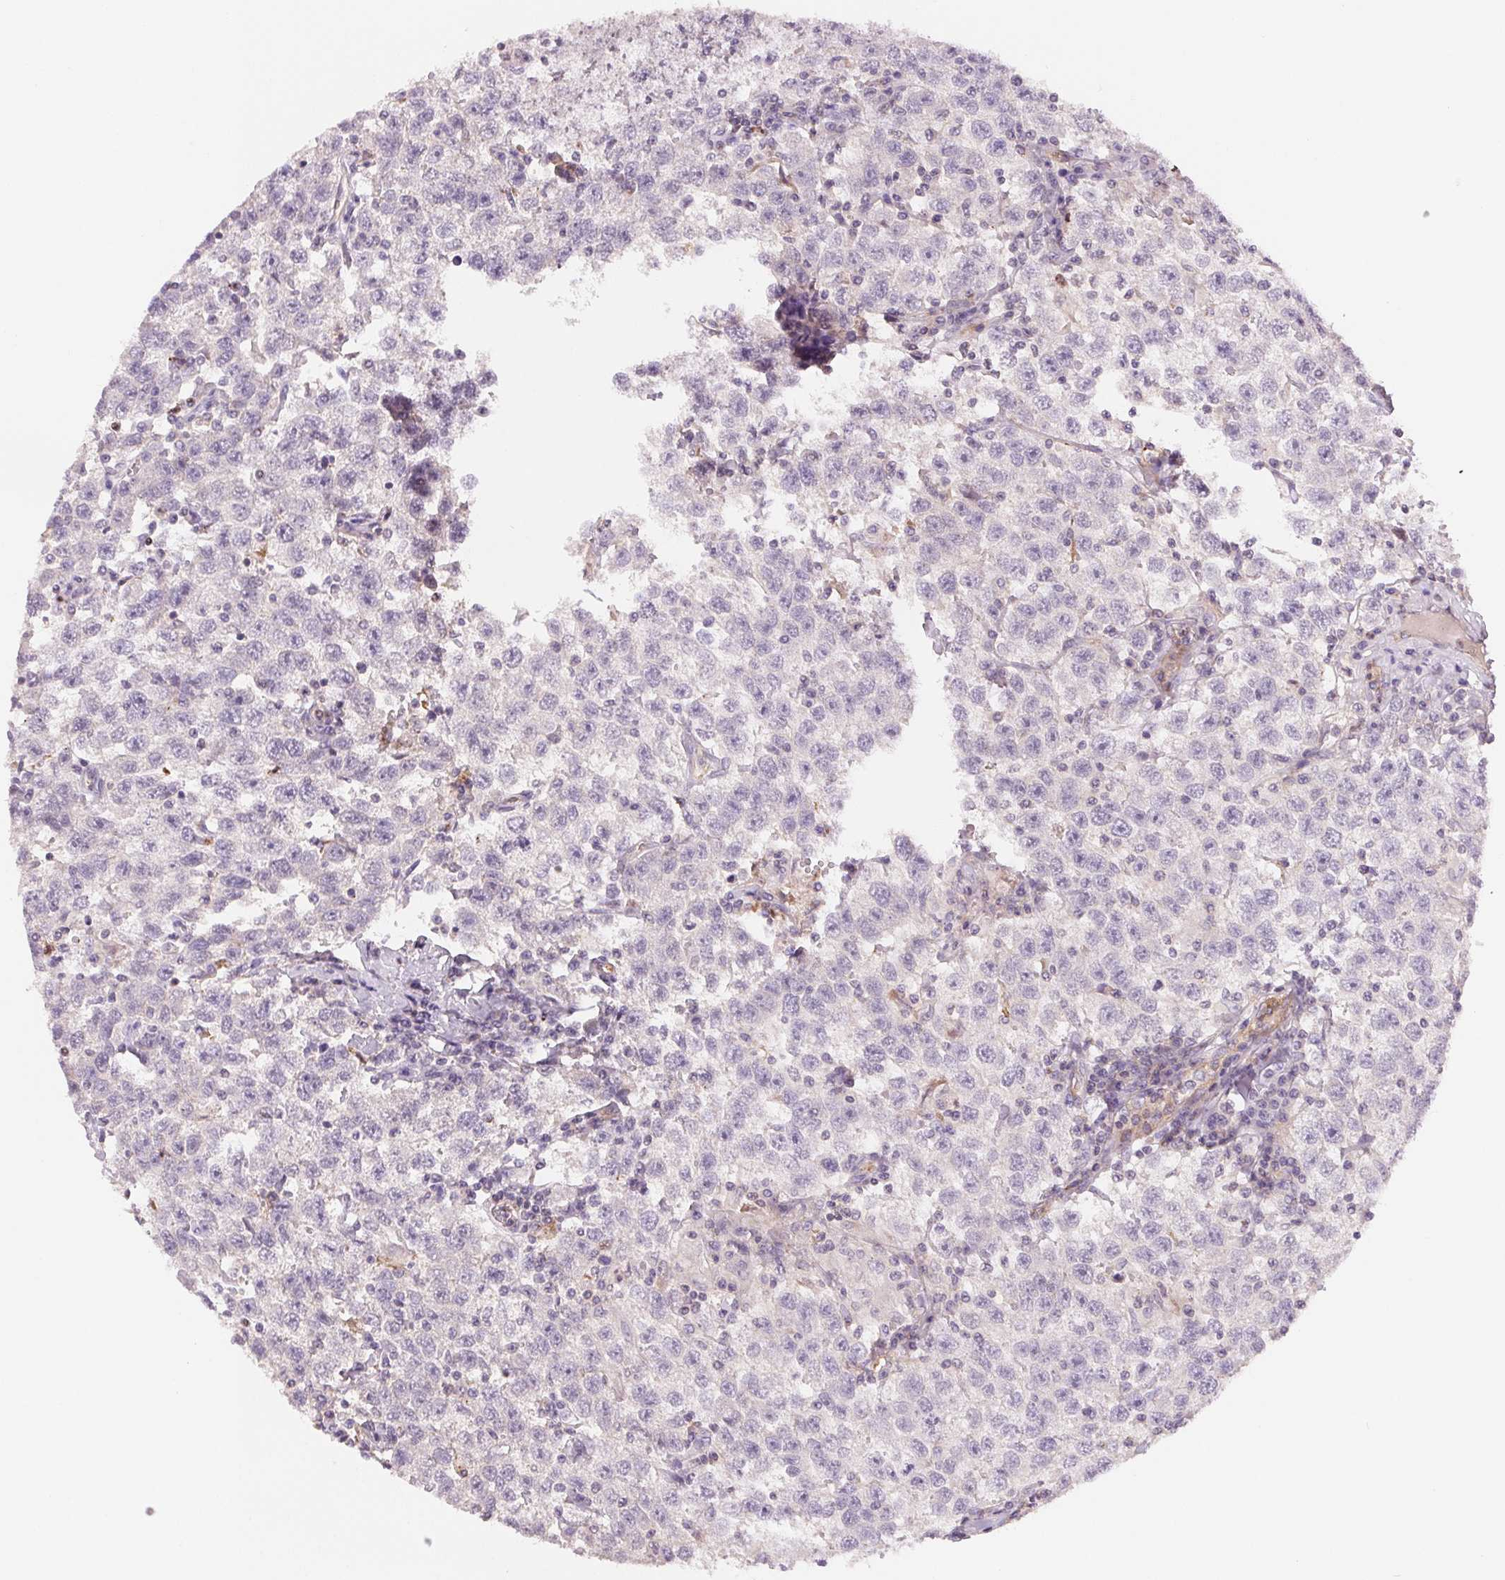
{"staining": {"intensity": "negative", "quantity": "none", "location": "none"}, "tissue": "testis cancer", "cell_type": "Tumor cells", "image_type": "cancer", "snomed": [{"axis": "morphology", "description": "Seminoma, NOS"}, {"axis": "topography", "description": "Testis"}], "caption": "A high-resolution micrograph shows immunohistochemistry staining of testis seminoma, which demonstrates no significant positivity in tumor cells. (Immunohistochemistry, brightfield microscopy, high magnification).", "gene": "ANKRD13B", "patient": {"sex": "male", "age": 41}}